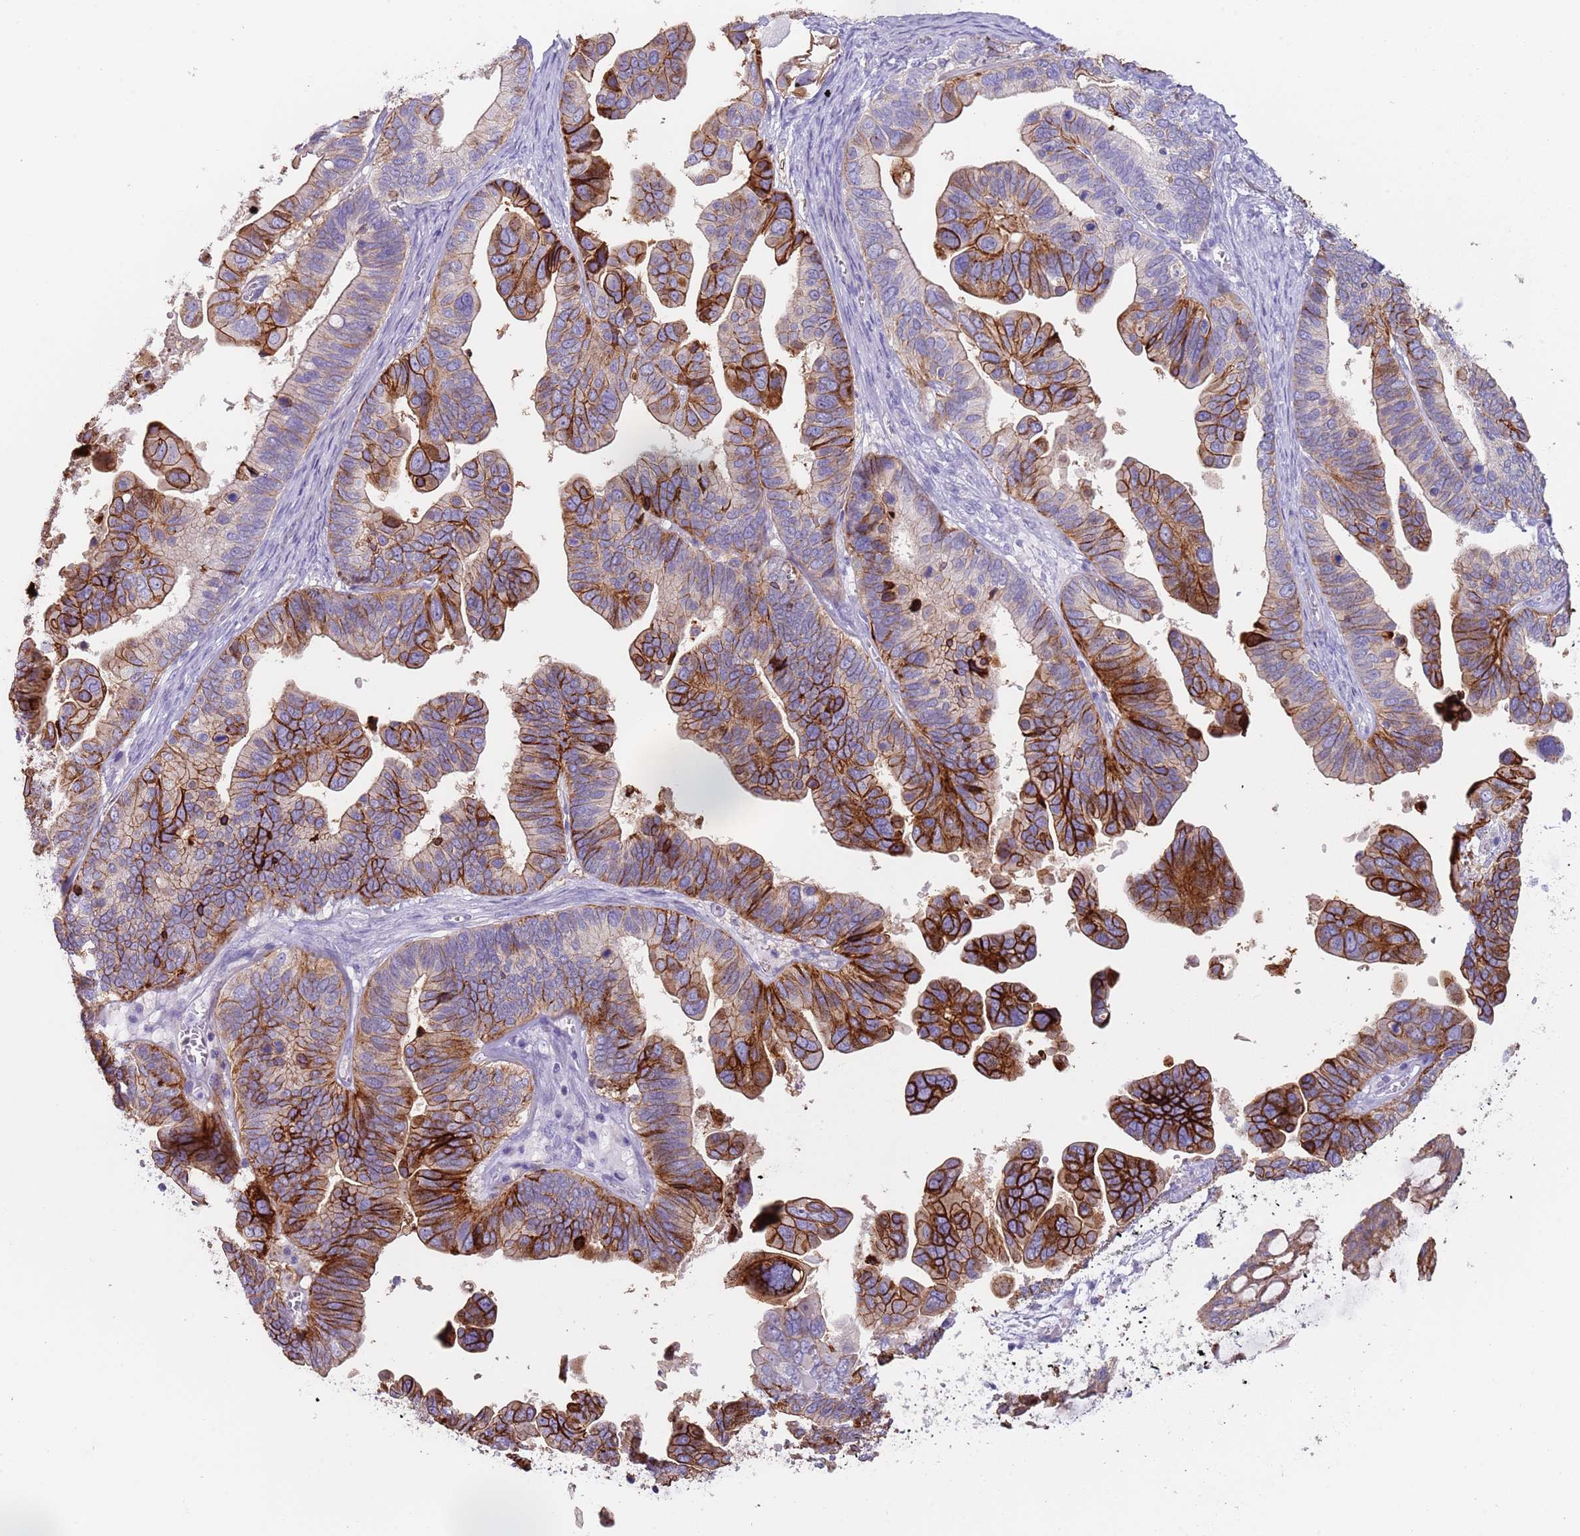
{"staining": {"intensity": "strong", "quantity": "25%-75%", "location": "cytoplasmic/membranous"}, "tissue": "ovarian cancer", "cell_type": "Tumor cells", "image_type": "cancer", "snomed": [{"axis": "morphology", "description": "Cystadenocarcinoma, serous, NOS"}, {"axis": "topography", "description": "Ovary"}], "caption": "Immunohistochemical staining of ovarian cancer (serous cystadenocarcinoma) displays strong cytoplasmic/membranous protein positivity in about 25%-75% of tumor cells.", "gene": "NBPF3", "patient": {"sex": "female", "age": 56}}